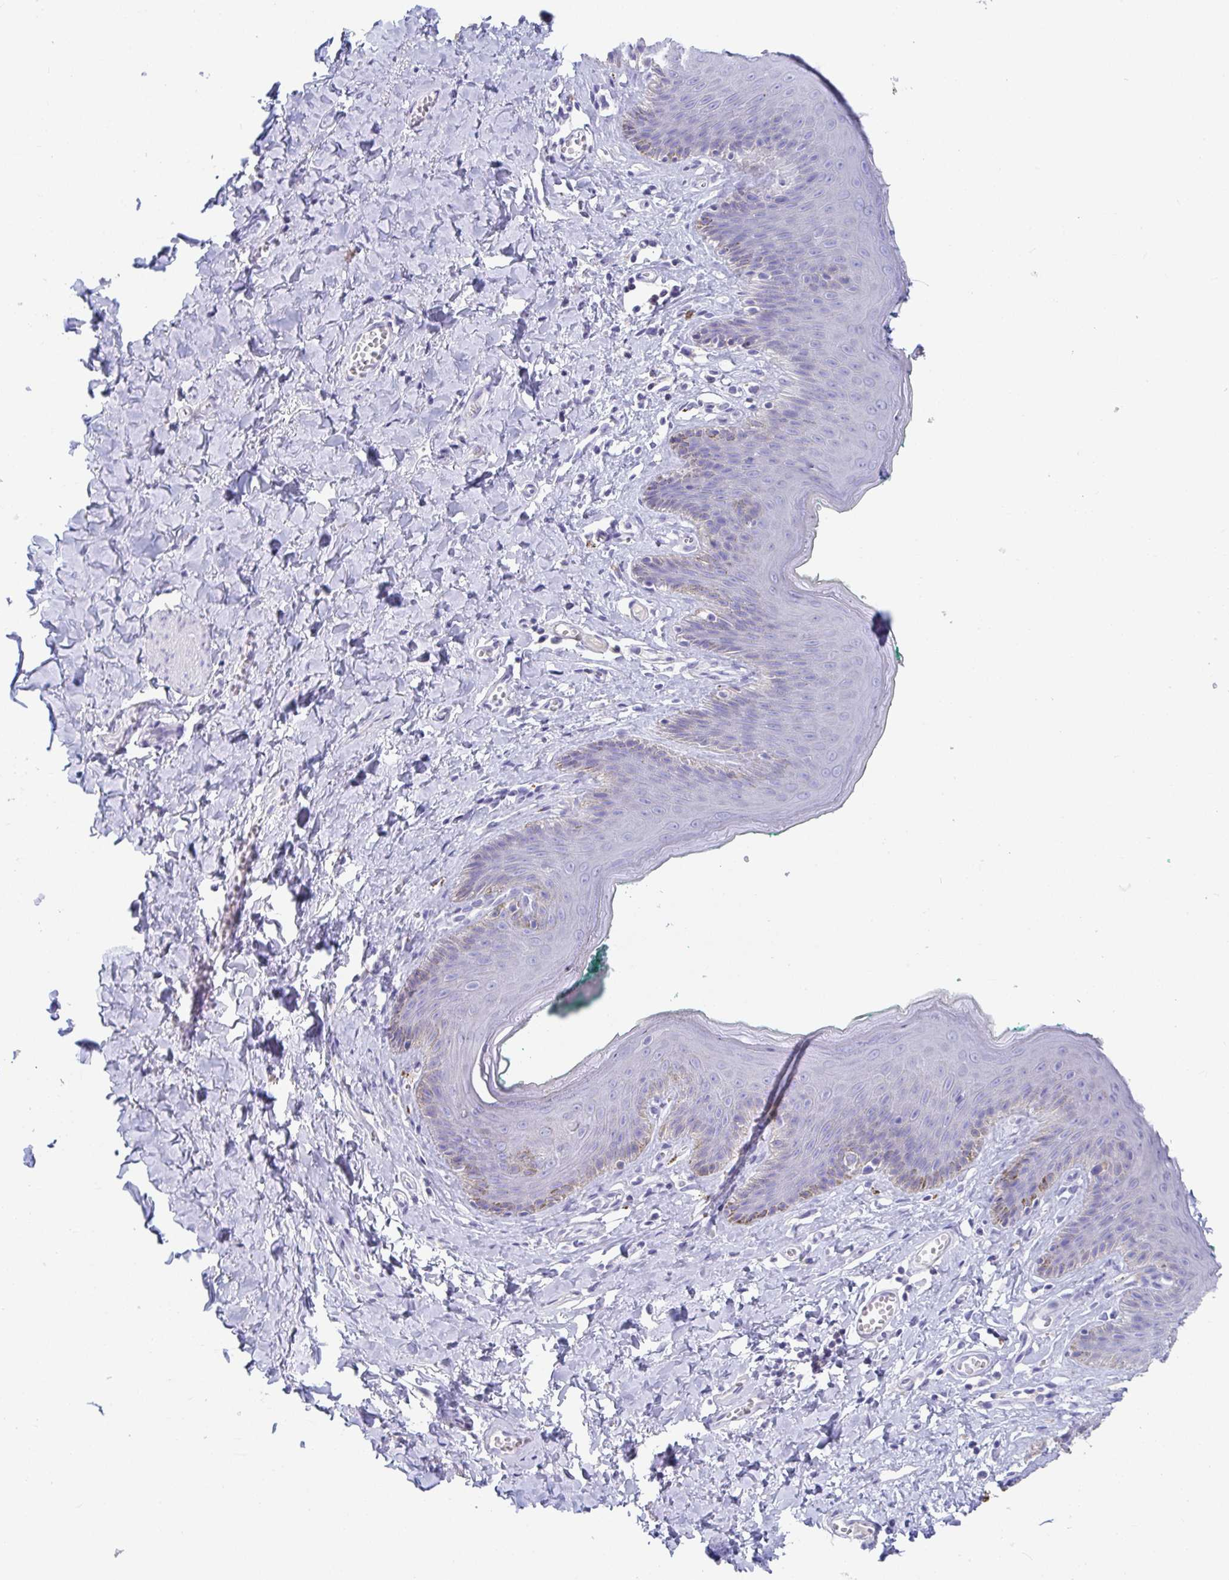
{"staining": {"intensity": "negative", "quantity": "none", "location": "none"}, "tissue": "skin", "cell_type": "Epidermal cells", "image_type": "normal", "snomed": [{"axis": "morphology", "description": "Normal tissue, NOS"}, {"axis": "topography", "description": "Vulva"}, {"axis": "topography", "description": "Peripheral nerve tissue"}], "caption": "Immunohistochemical staining of benign skin exhibits no significant staining in epidermal cells. (Stains: DAB IHC with hematoxylin counter stain, Microscopy: brightfield microscopy at high magnification).", "gene": "PLA2G1B", "patient": {"sex": "female", "age": 66}}